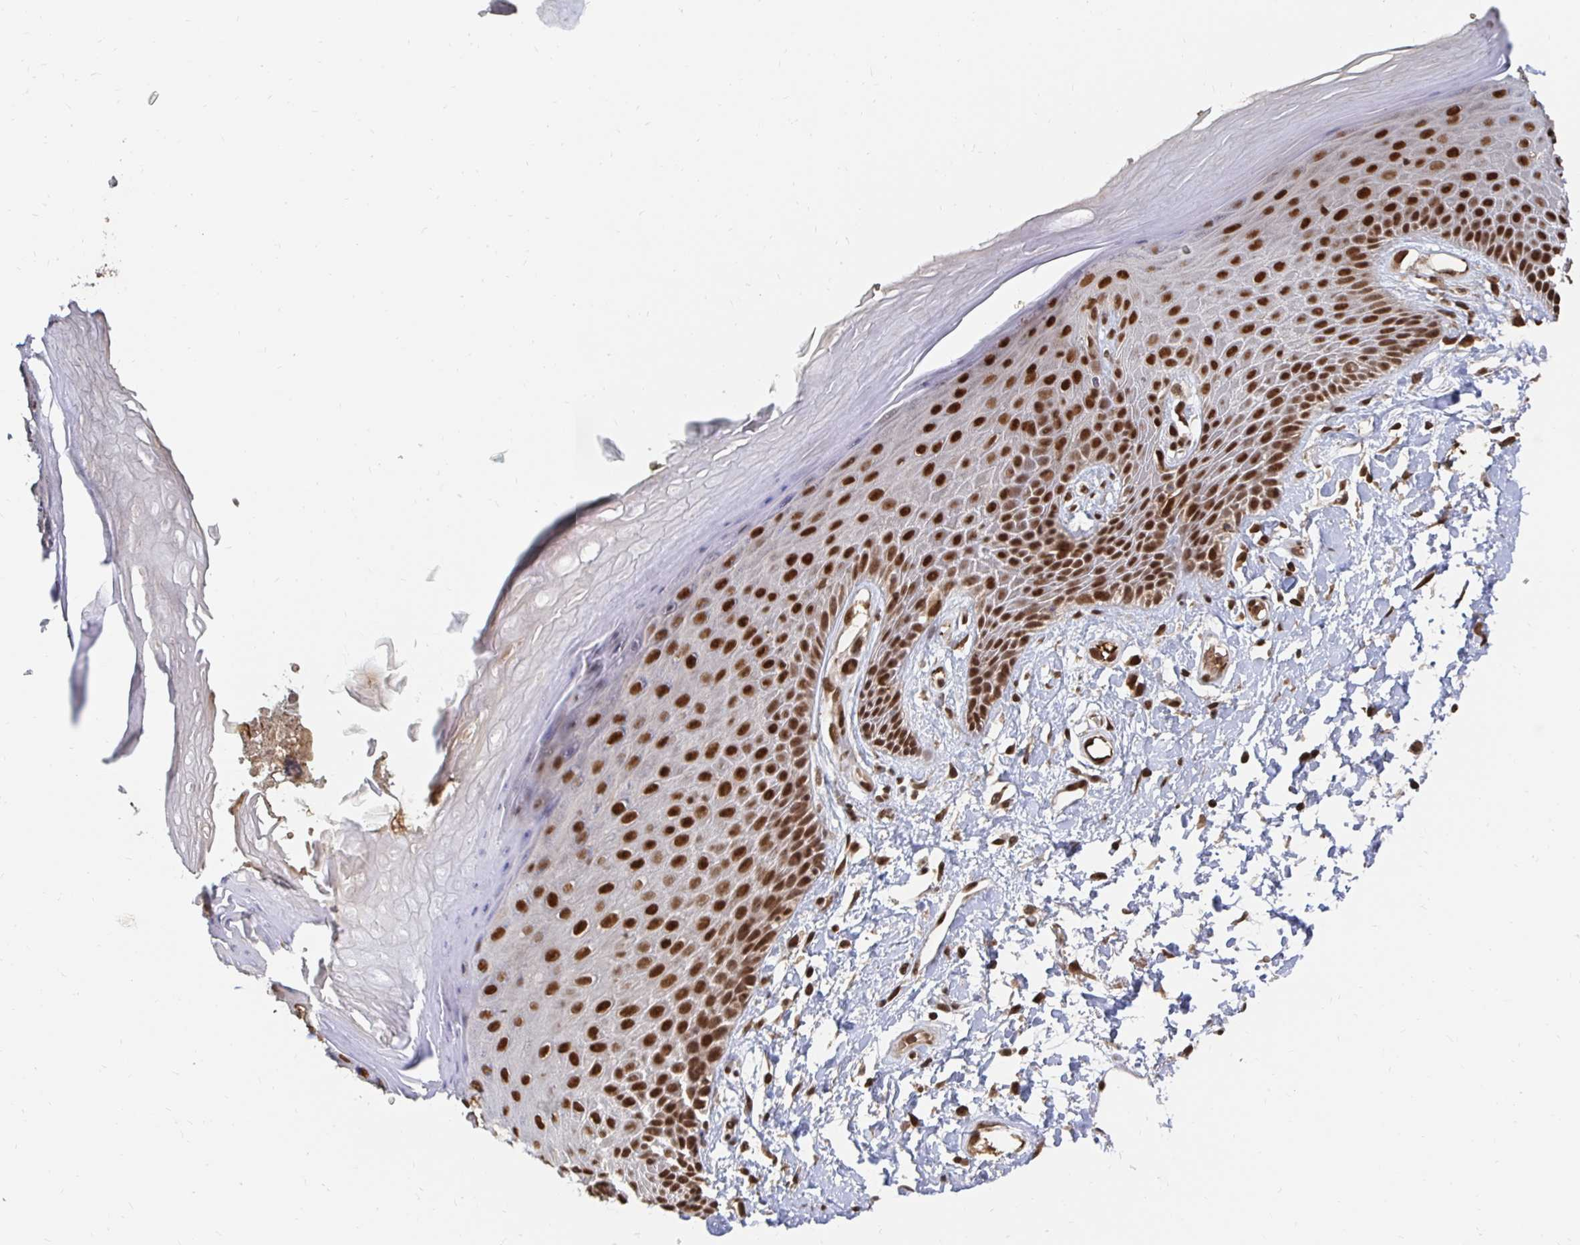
{"staining": {"intensity": "strong", "quantity": ">75%", "location": "nuclear"}, "tissue": "skin", "cell_type": "Epidermal cells", "image_type": "normal", "snomed": [{"axis": "morphology", "description": "Normal tissue, NOS"}, {"axis": "topography", "description": "Anal"}, {"axis": "topography", "description": "Peripheral nerve tissue"}], "caption": "Human skin stained with a brown dye demonstrates strong nuclear positive positivity in about >75% of epidermal cells.", "gene": "GTF3C6", "patient": {"sex": "male", "age": 78}}